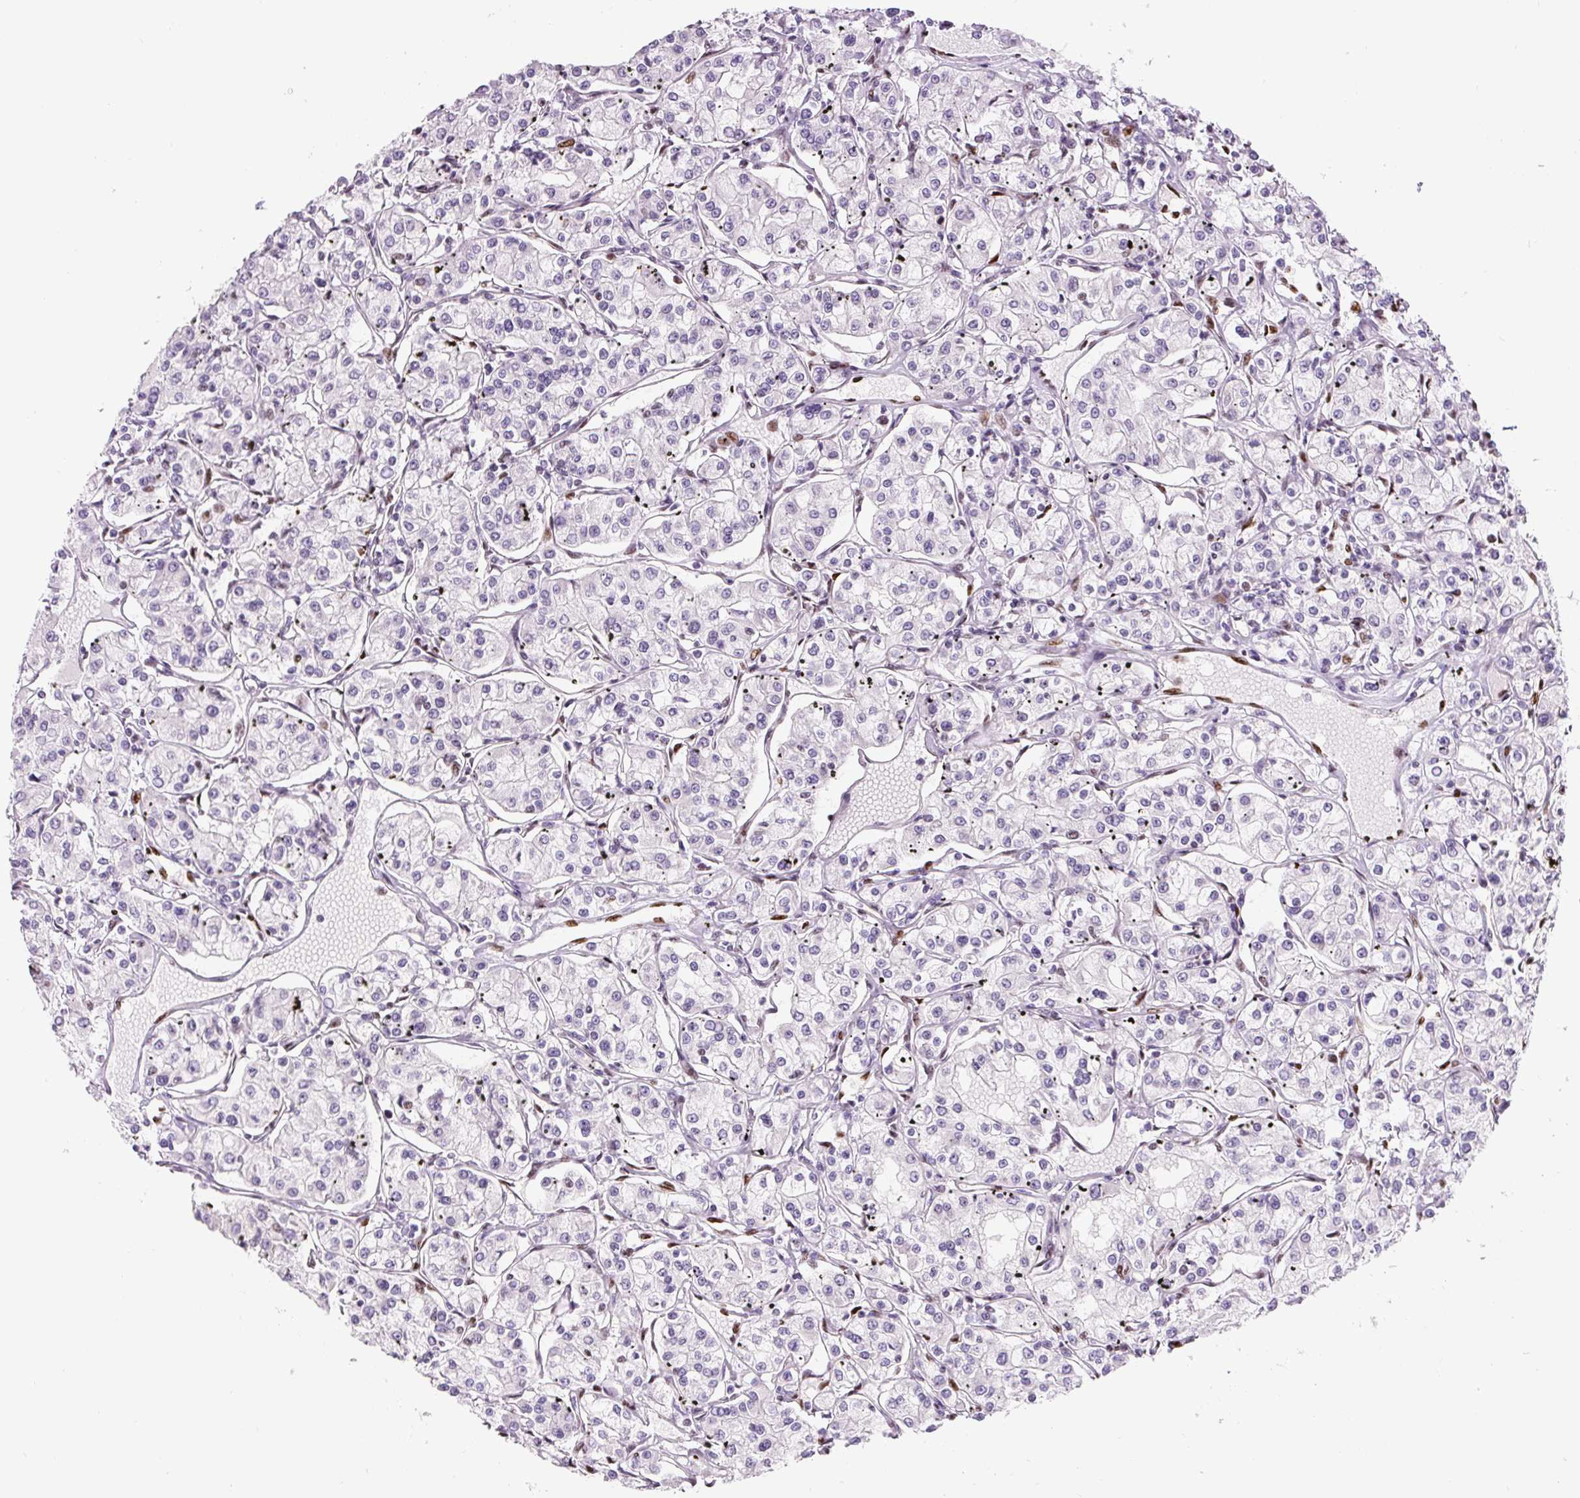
{"staining": {"intensity": "negative", "quantity": "none", "location": "none"}, "tissue": "renal cancer", "cell_type": "Tumor cells", "image_type": "cancer", "snomed": [{"axis": "morphology", "description": "Adenocarcinoma, NOS"}, {"axis": "topography", "description": "Kidney"}], "caption": "IHC of human renal cancer shows no positivity in tumor cells.", "gene": "ZEB1", "patient": {"sex": "female", "age": 59}}